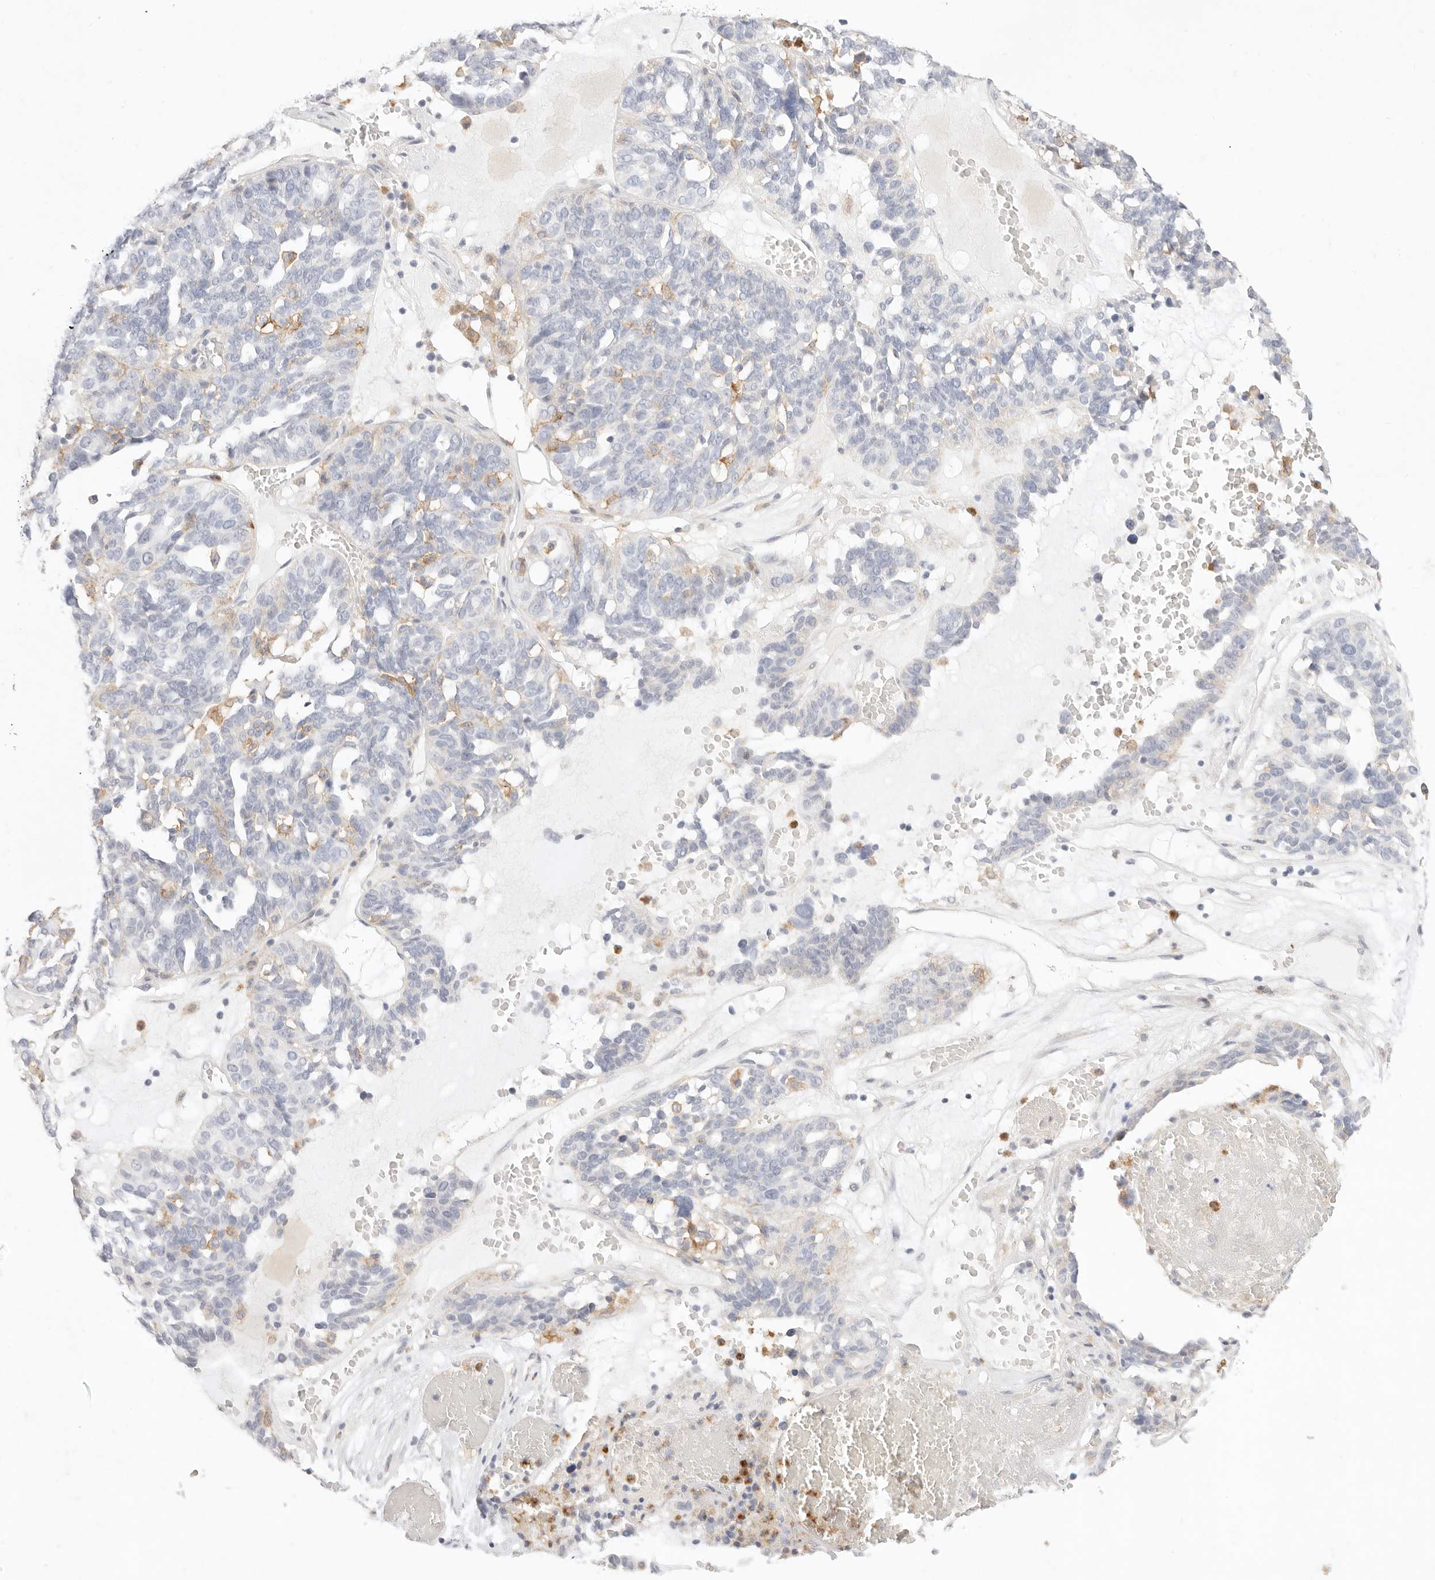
{"staining": {"intensity": "negative", "quantity": "none", "location": "none"}, "tissue": "ovarian cancer", "cell_type": "Tumor cells", "image_type": "cancer", "snomed": [{"axis": "morphology", "description": "Cystadenocarcinoma, serous, NOS"}, {"axis": "topography", "description": "Ovary"}], "caption": "Immunohistochemistry histopathology image of neoplastic tissue: ovarian serous cystadenocarcinoma stained with DAB (3,3'-diaminobenzidine) displays no significant protein positivity in tumor cells.", "gene": "GPR84", "patient": {"sex": "female", "age": 59}}